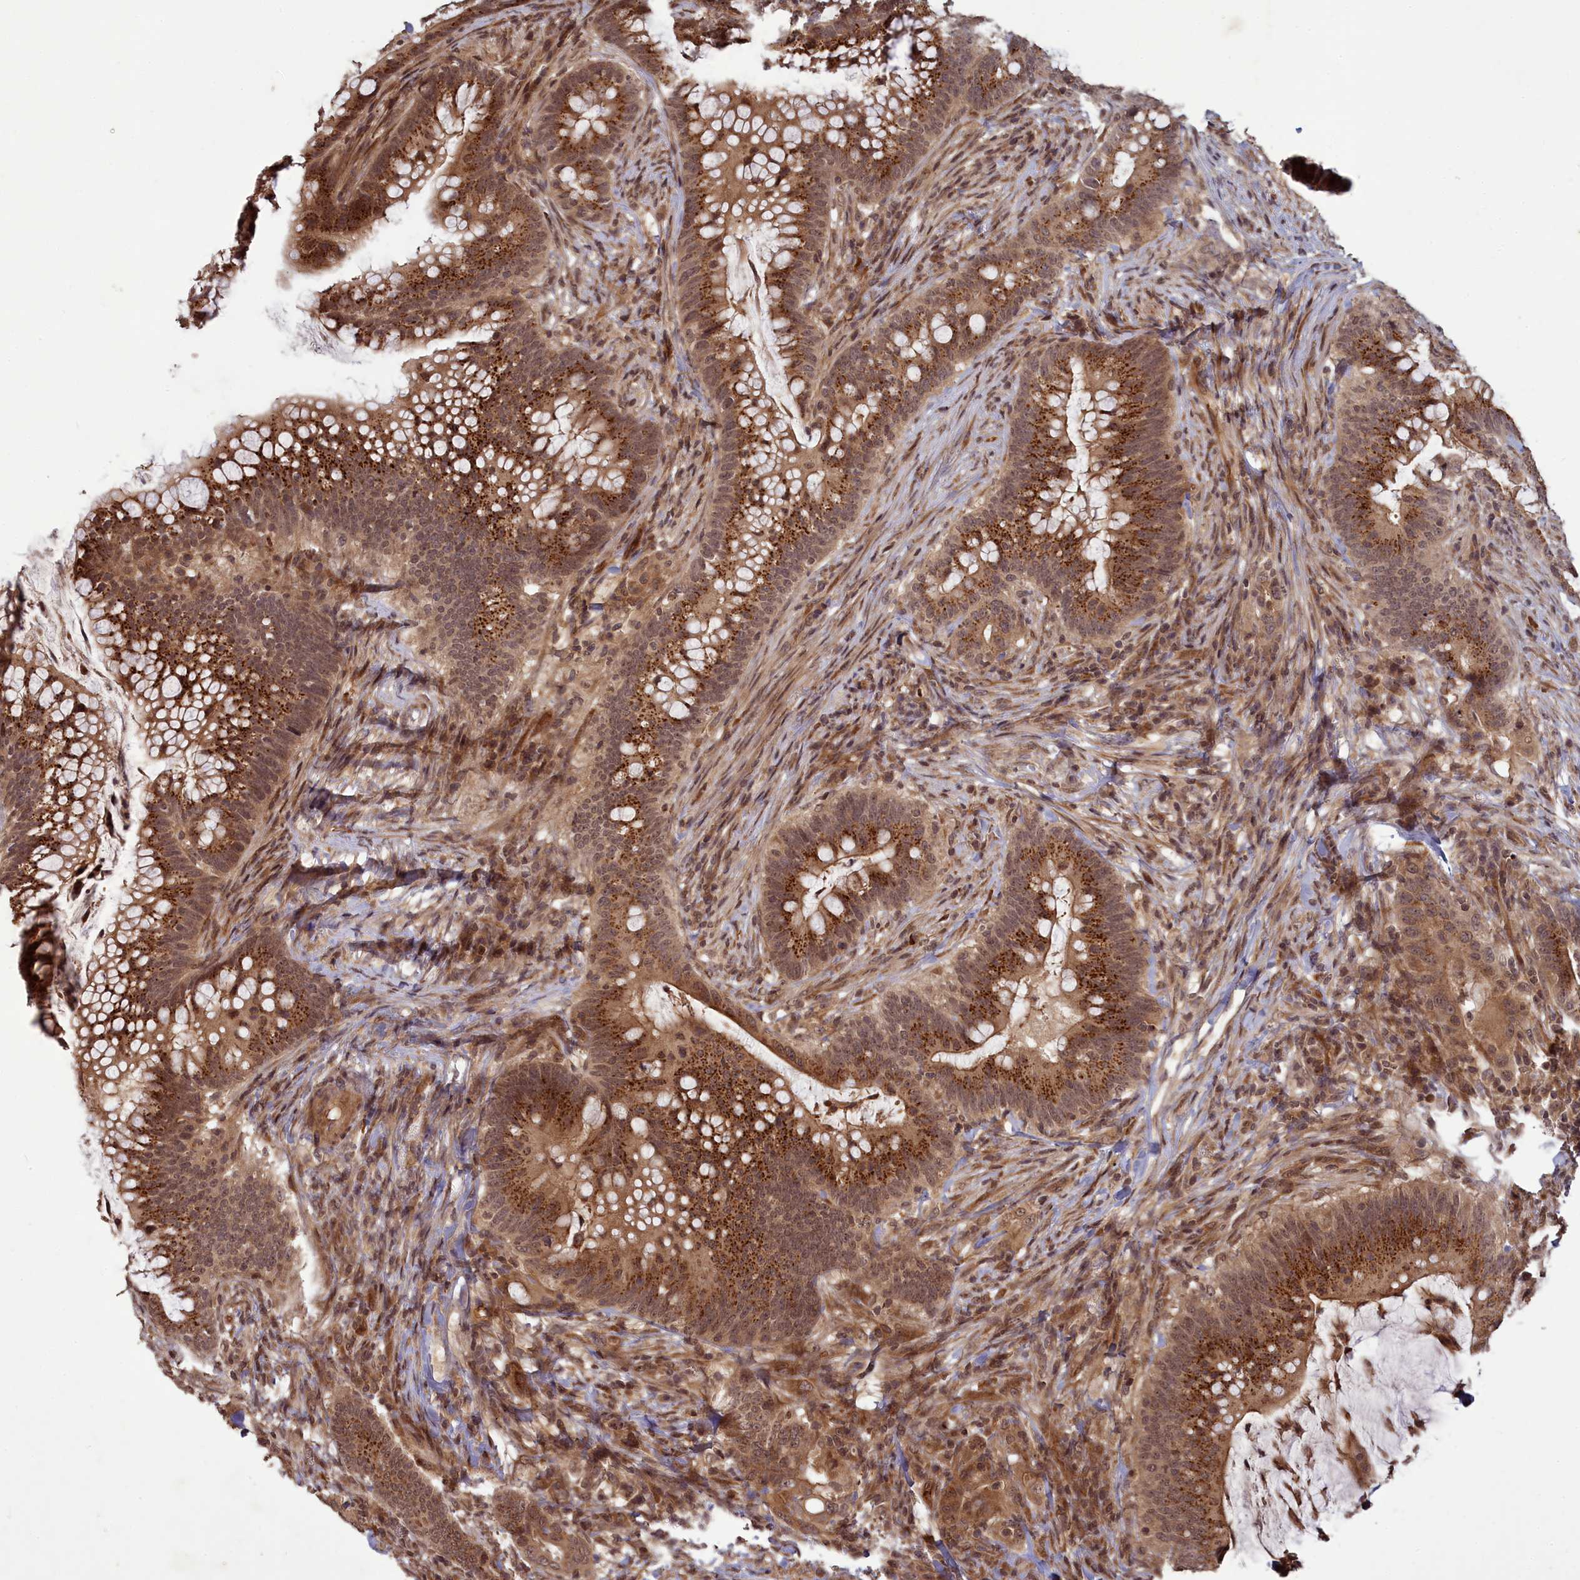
{"staining": {"intensity": "strong", "quantity": ">75%", "location": "cytoplasmic/membranous"}, "tissue": "colorectal cancer", "cell_type": "Tumor cells", "image_type": "cancer", "snomed": [{"axis": "morphology", "description": "Adenocarcinoma, NOS"}, {"axis": "topography", "description": "Colon"}], "caption": "Immunohistochemical staining of human colorectal cancer demonstrates strong cytoplasmic/membranous protein positivity in approximately >75% of tumor cells.", "gene": "SRMS", "patient": {"sex": "female", "age": 66}}